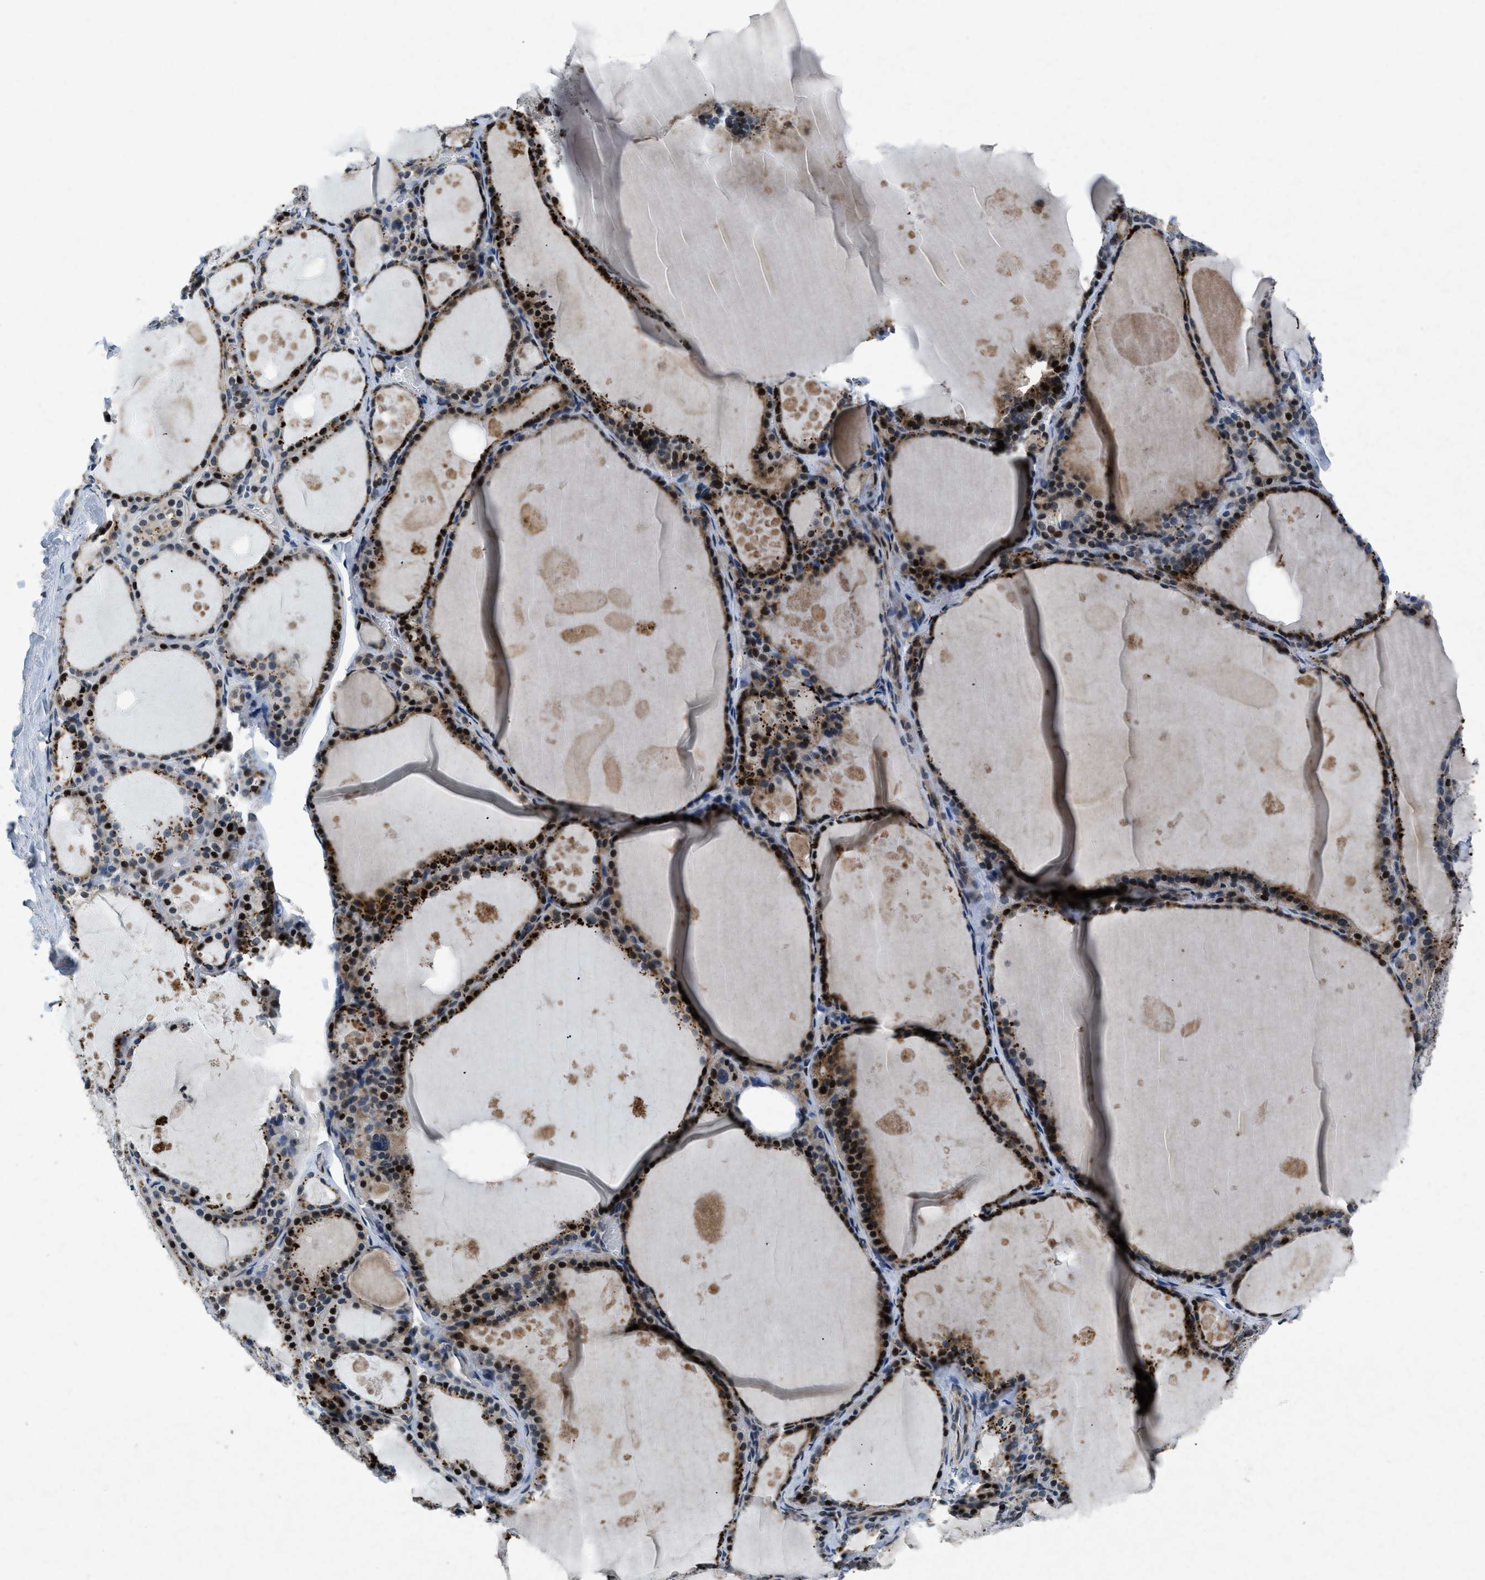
{"staining": {"intensity": "strong", "quantity": "25%-75%", "location": "cytoplasmic/membranous,nuclear"}, "tissue": "thyroid gland", "cell_type": "Glandular cells", "image_type": "normal", "snomed": [{"axis": "morphology", "description": "Normal tissue, NOS"}, {"axis": "topography", "description": "Thyroid gland"}], "caption": "Immunohistochemistry (IHC) (DAB (3,3'-diaminobenzidine)) staining of unremarkable human thyroid gland reveals strong cytoplasmic/membranous,nuclear protein positivity in about 25%-75% of glandular cells.", "gene": "PHLDA1", "patient": {"sex": "male", "age": 56}}